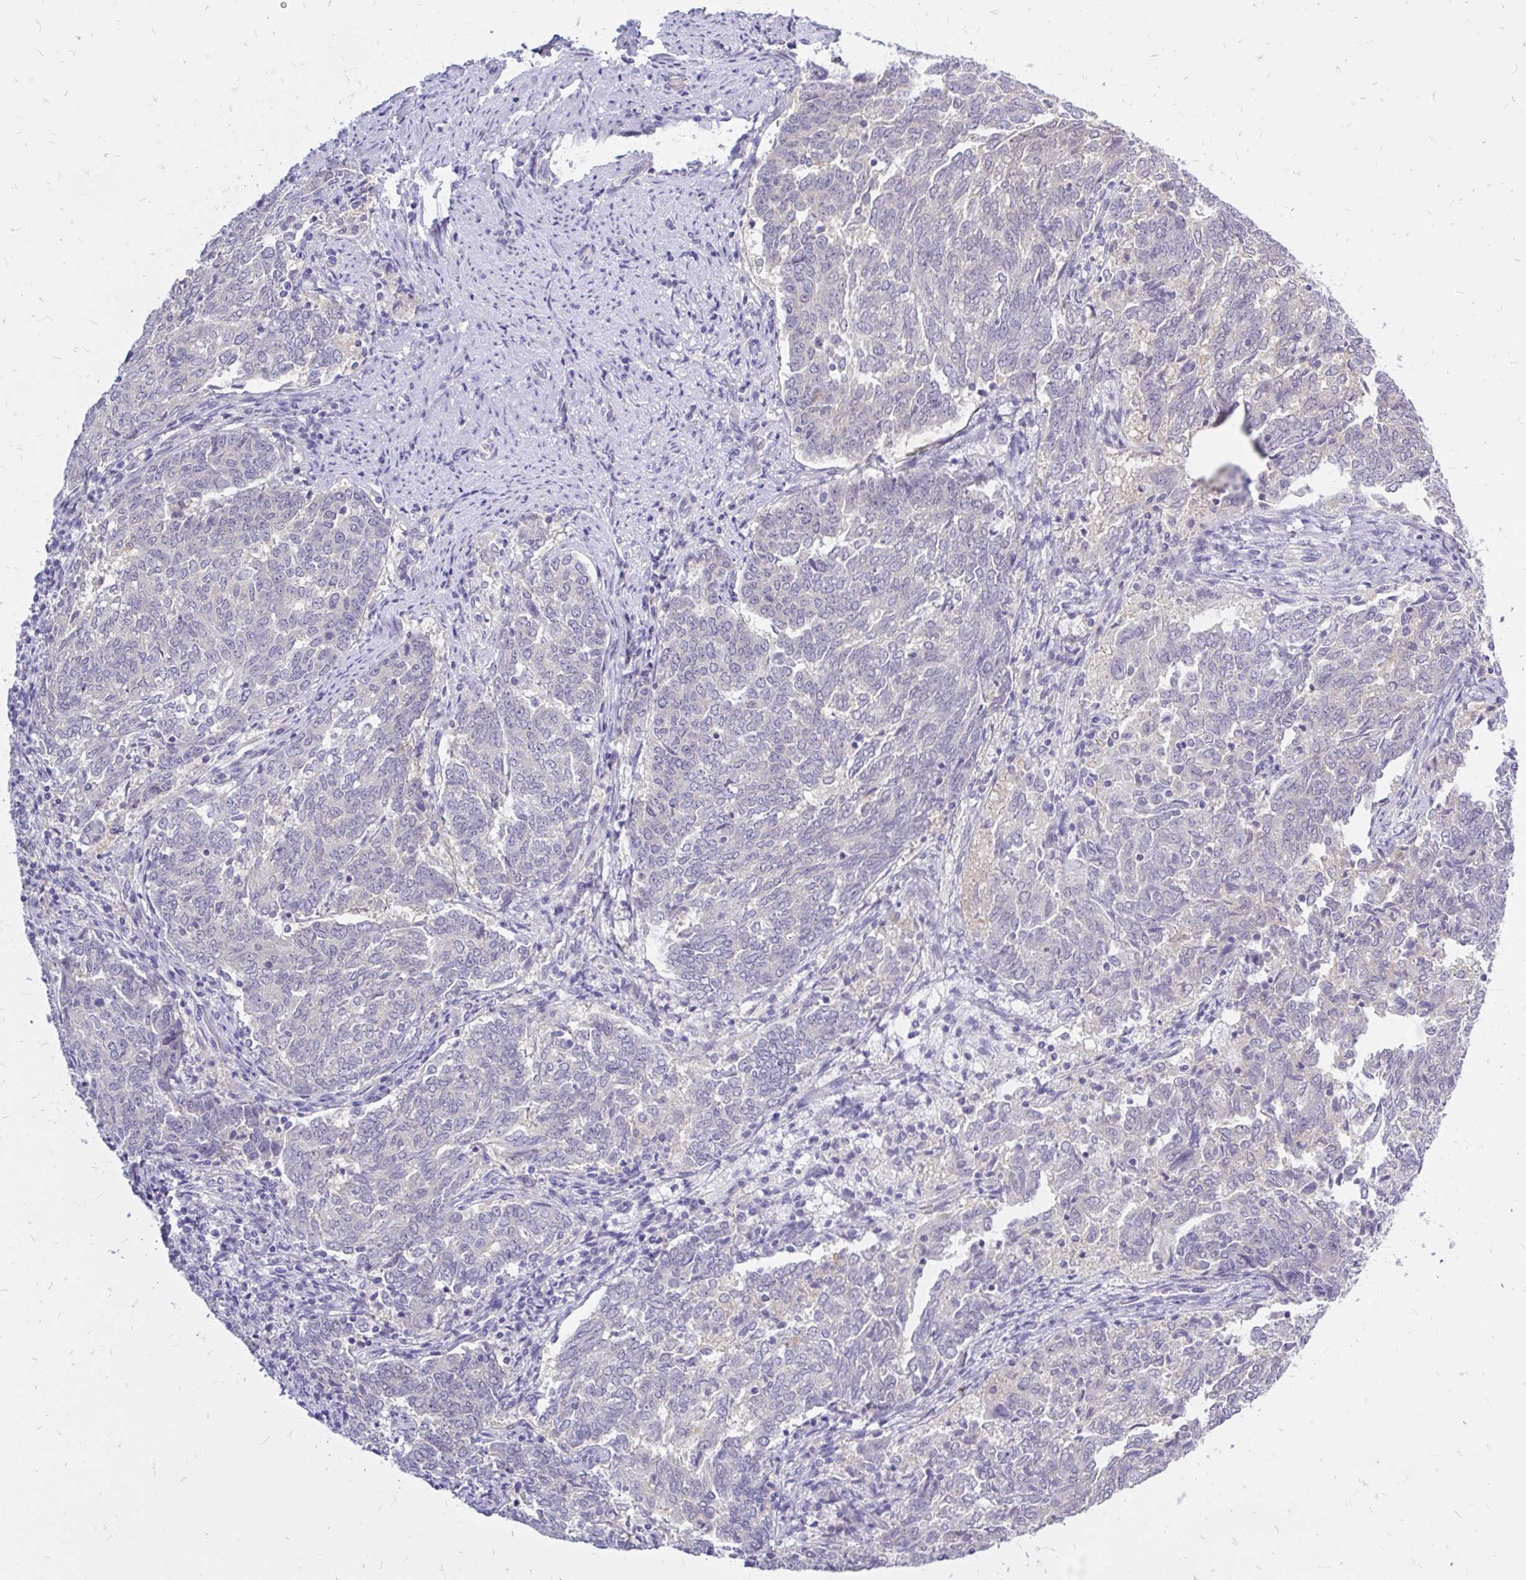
{"staining": {"intensity": "negative", "quantity": "none", "location": "none"}, "tissue": "endometrial cancer", "cell_type": "Tumor cells", "image_type": "cancer", "snomed": [{"axis": "morphology", "description": "Adenocarcinoma, NOS"}, {"axis": "topography", "description": "Endometrium"}], "caption": "This is a photomicrograph of immunohistochemistry staining of endometrial adenocarcinoma, which shows no positivity in tumor cells.", "gene": "MAP1LC3A", "patient": {"sex": "female", "age": 80}}